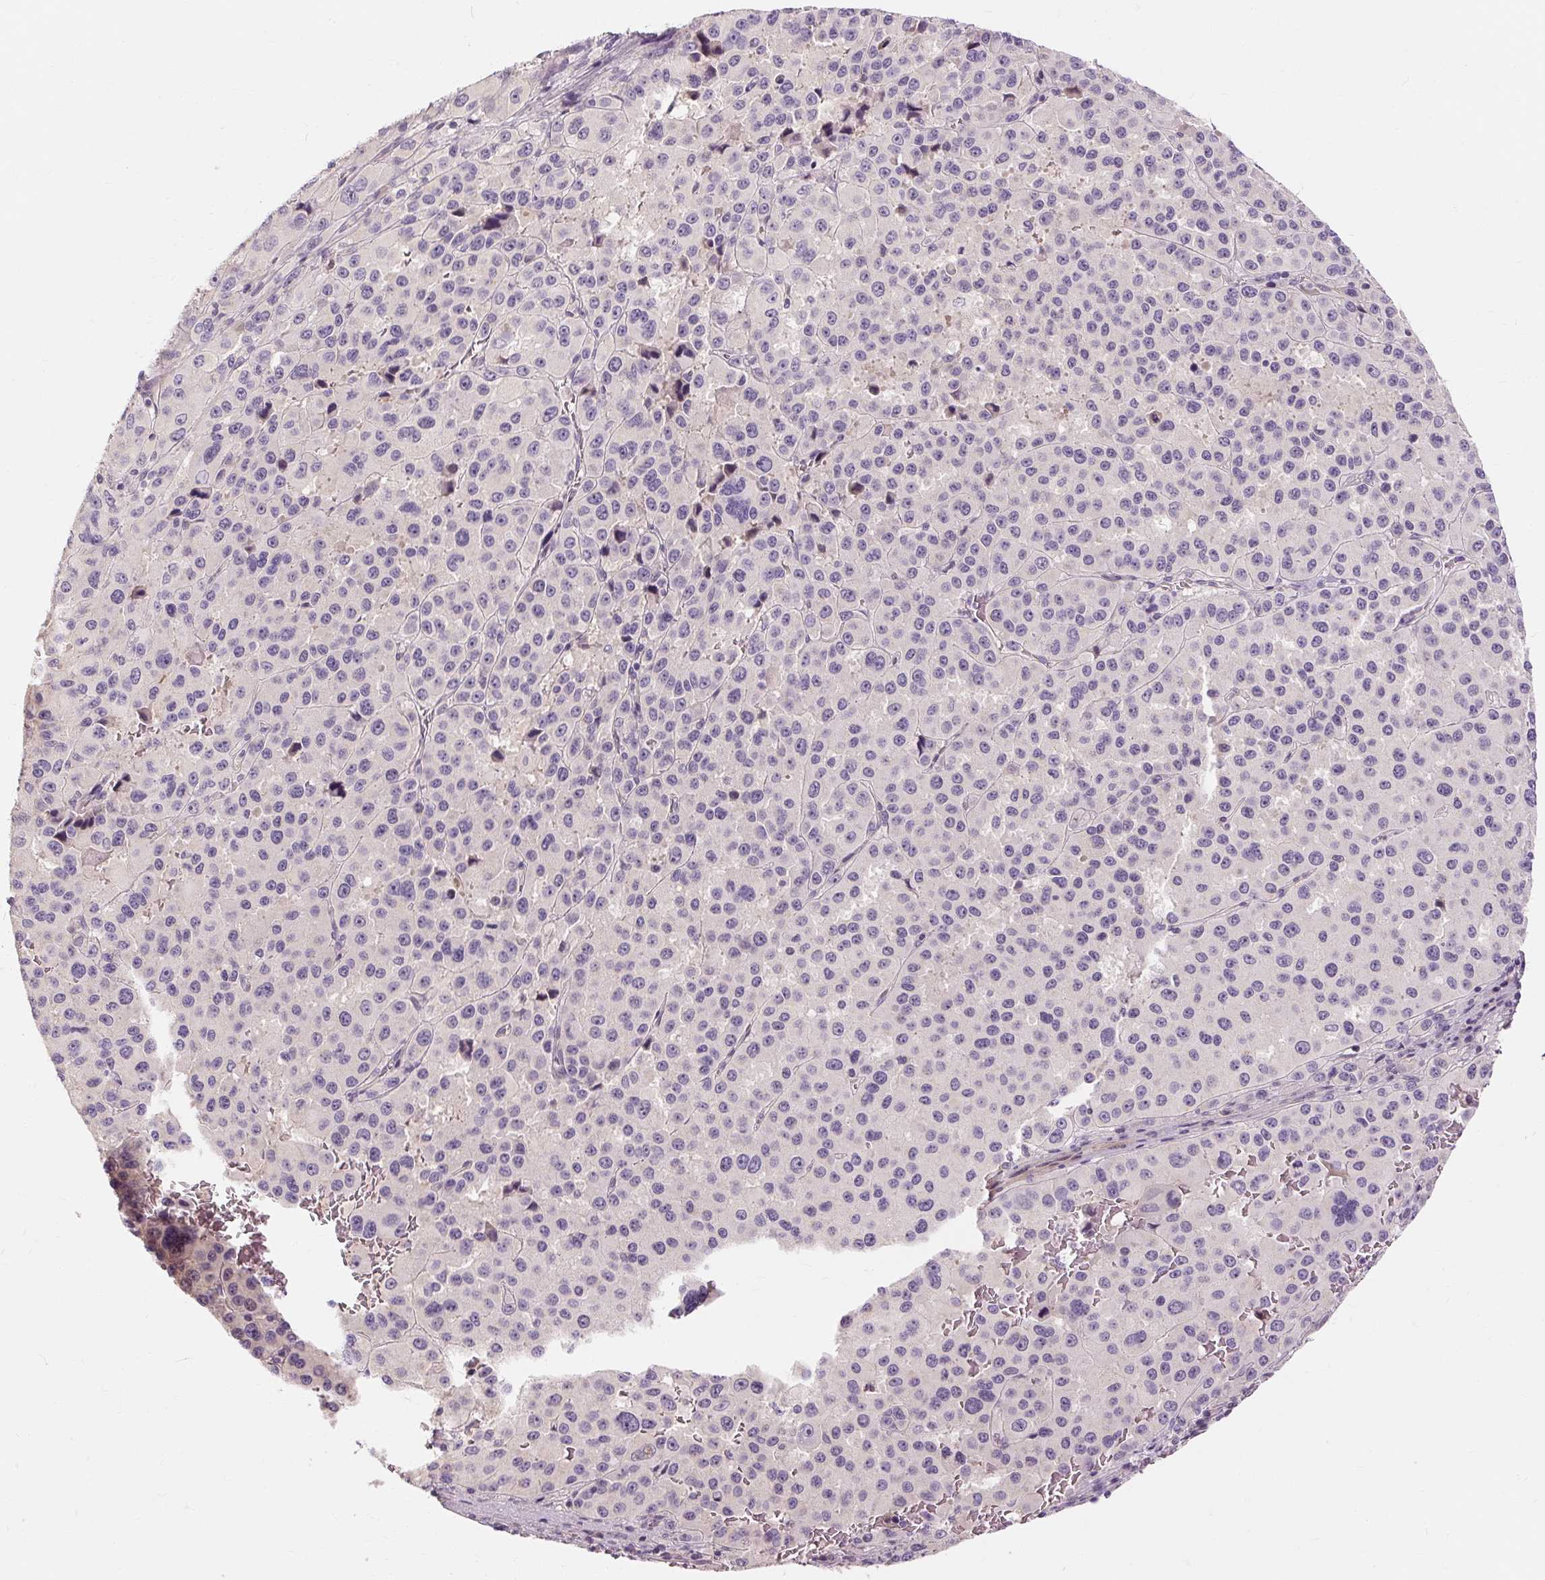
{"staining": {"intensity": "negative", "quantity": "none", "location": "none"}, "tissue": "melanoma", "cell_type": "Tumor cells", "image_type": "cancer", "snomed": [{"axis": "morphology", "description": "Malignant melanoma, Metastatic site"}, {"axis": "topography", "description": "Lymph node"}], "caption": "Melanoma was stained to show a protein in brown. There is no significant staining in tumor cells.", "gene": "CAPN3", "patient": {"sex": "female", "age": 65}}